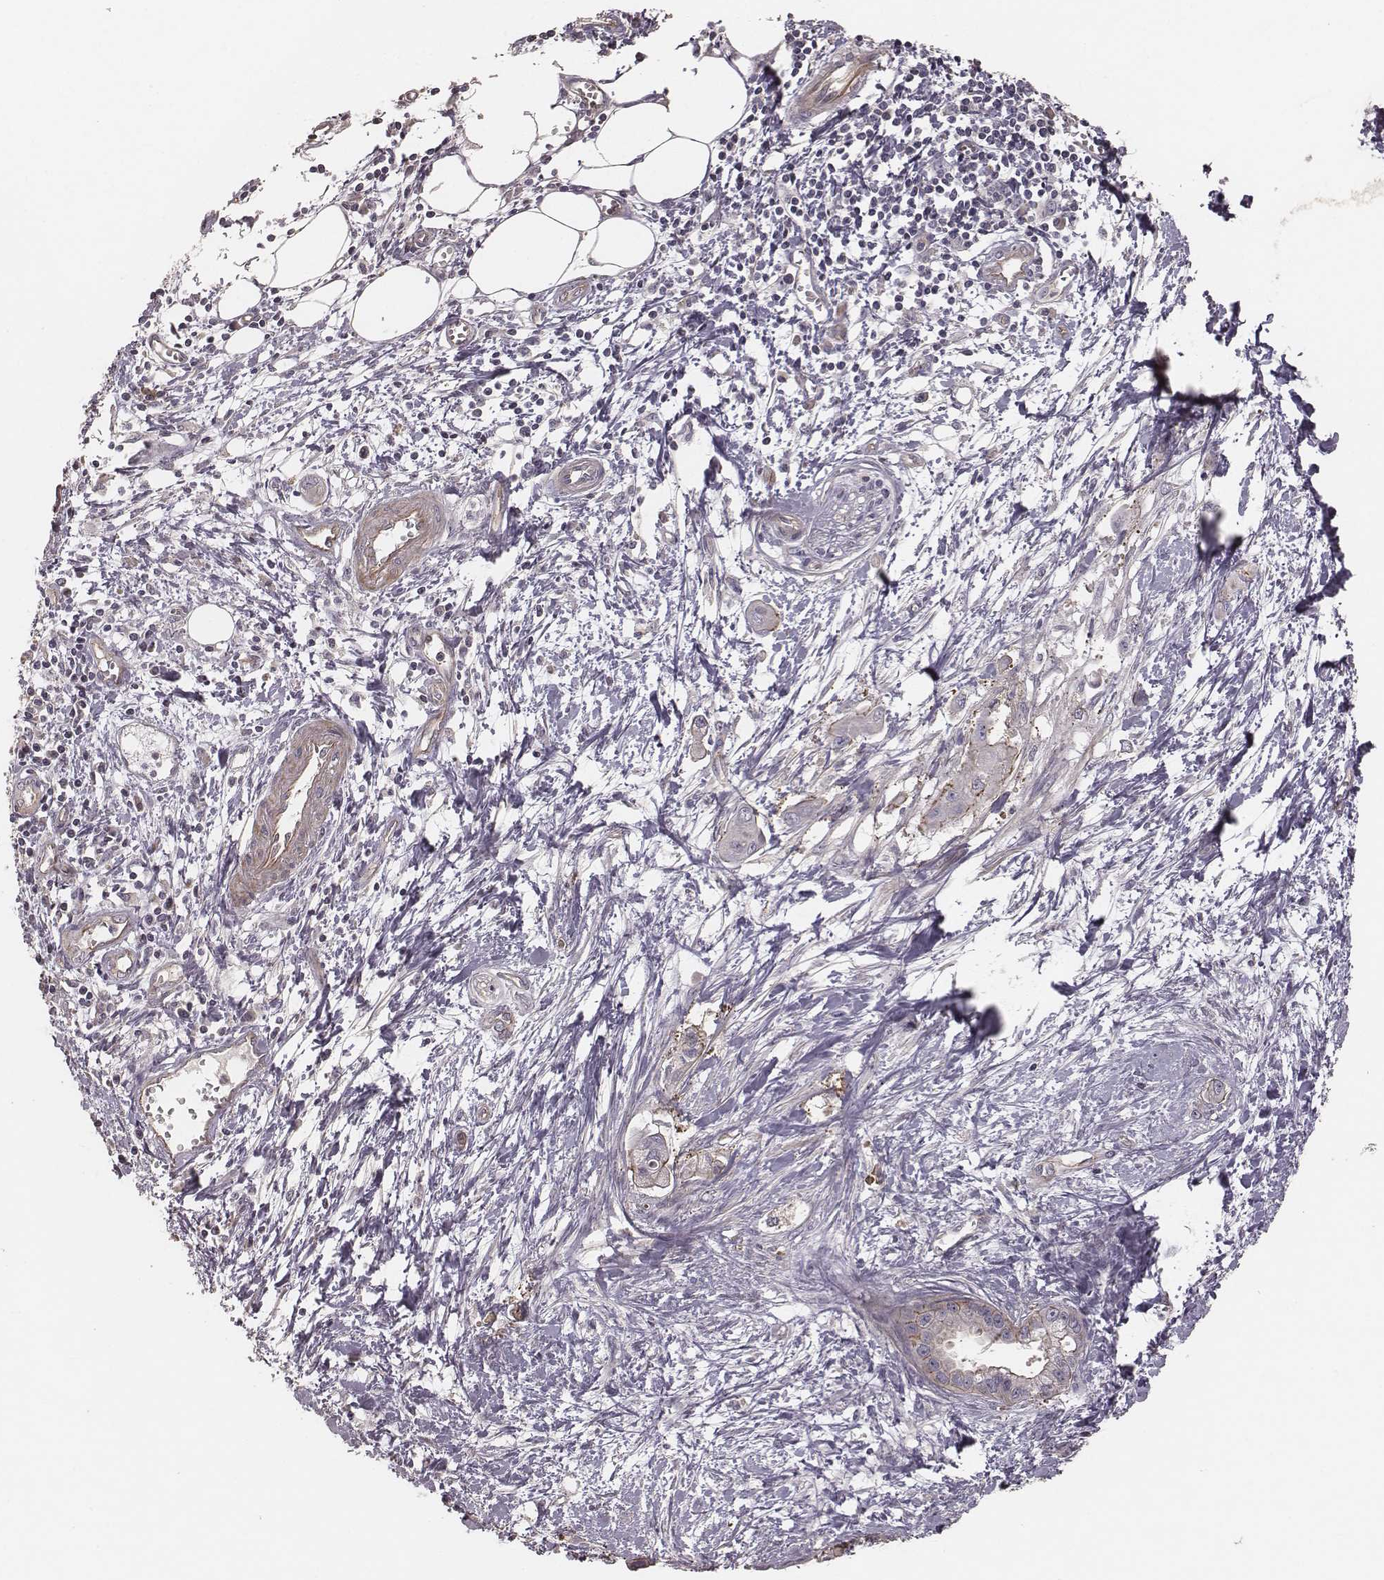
{"staining": {"intensity": "negative", "quantity": "none", "location": "none"}, "tissue": "pancreatic cancer", "cell_type": "Tumor cells", "image_type": "cancer", "snomed": [{"axis": "morphology", "description": "Adenocarcinoma, NOS"}, {"axis": "topography", "description": "Pancreas"}], "caption": "An immunohistochemistry (IHC) photomicrograph of pancreatic adenocarcinoma is shown. There is no staining in tumor cells of pancreatic adenocarcinoma.", "gene": "OTOGL", "patient": {"sex": "male", "age": 60}}